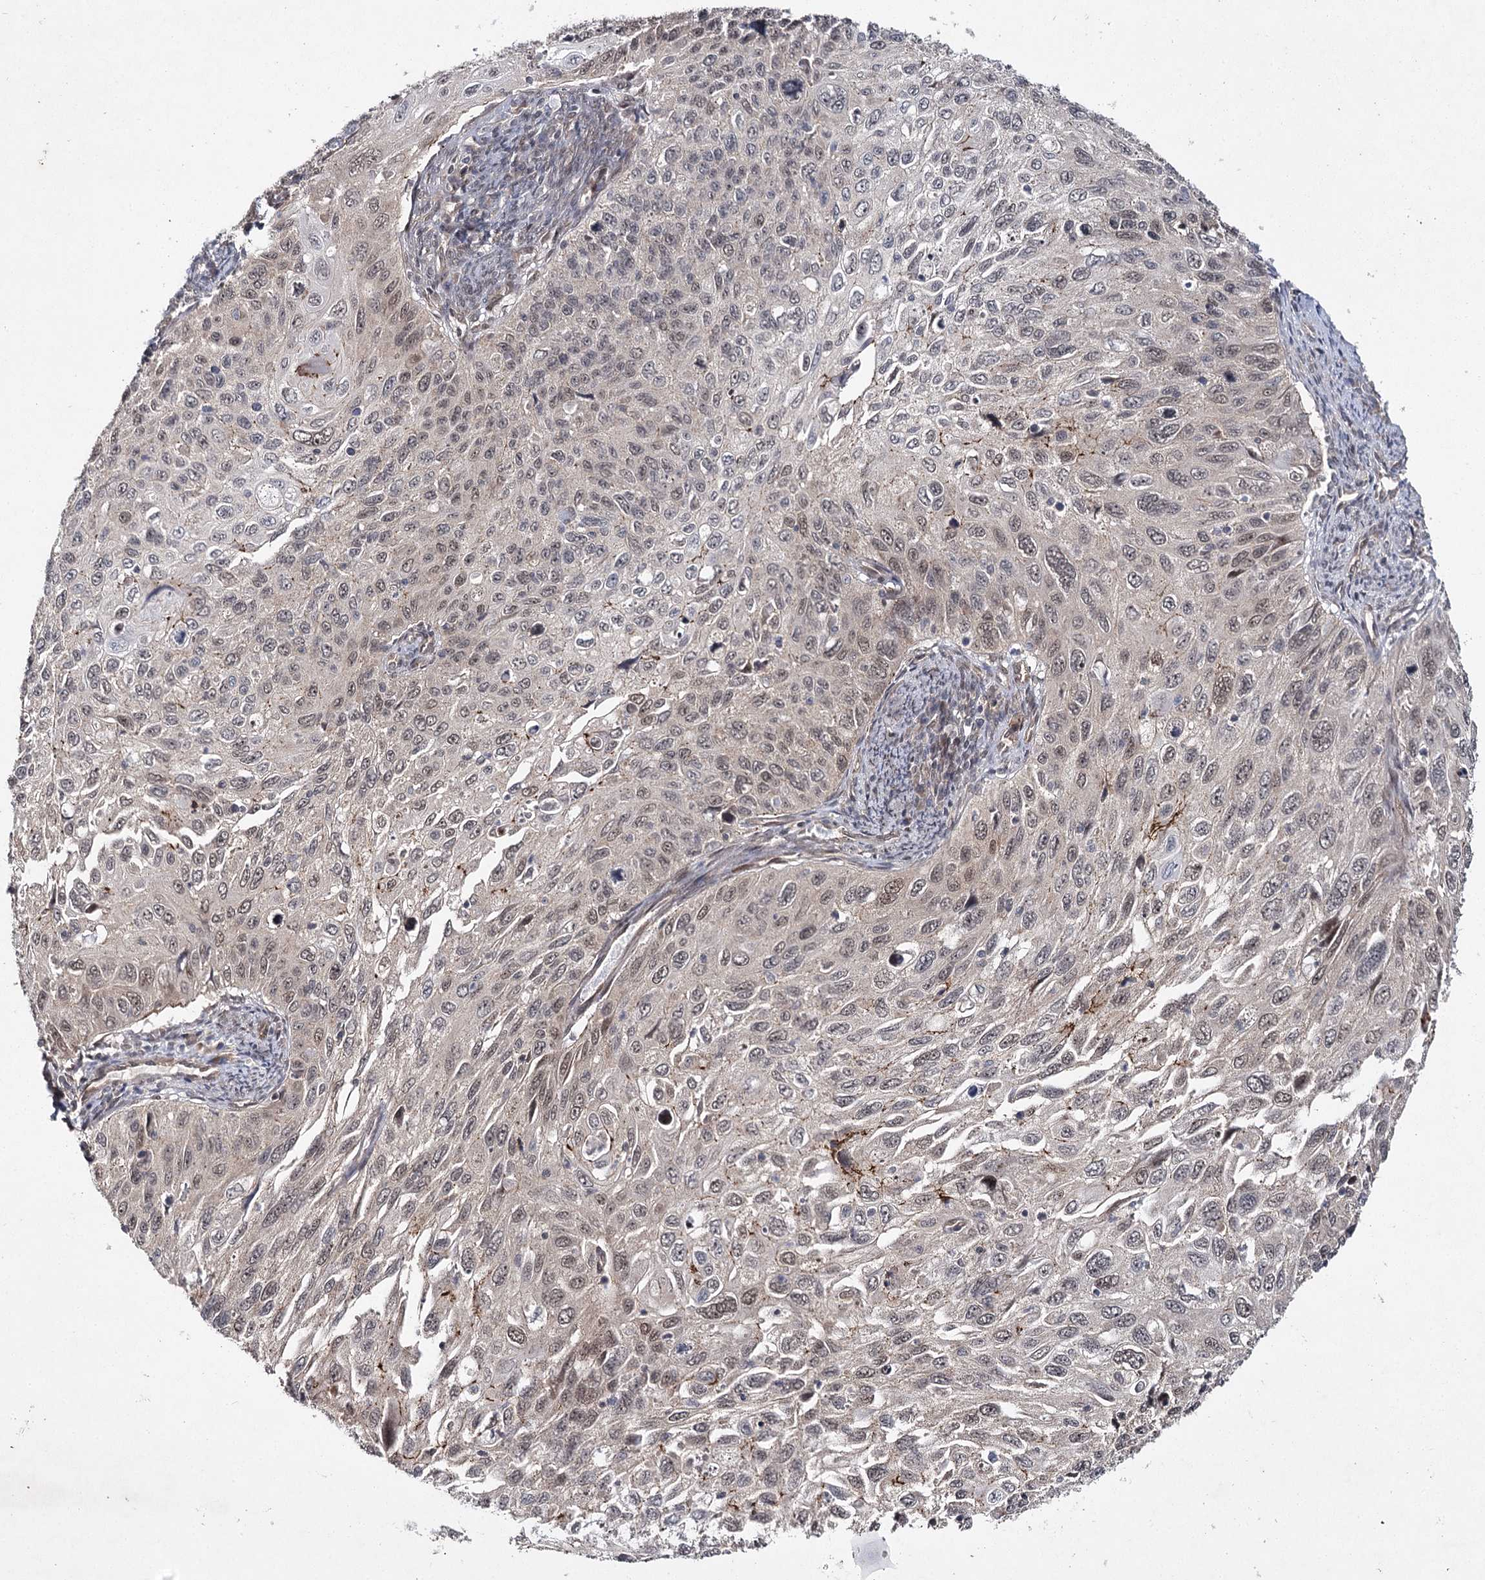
{"staining": {"intensity": "weak", "quantity": "<25%", "location": "nuclear"}, "tissue": "cervical cancer", "cell_type": "Tumor cells", "image_type": "cancer", "snomed": [{"axis": "morphology", "description": "Squamous cell carcinoma, NOS"}, {"axis": "topography", "description": "Cervix"}], "caption": "Immunohistochemical staining of human cervical squamous cell carcinoma exhibits no significant expression in tumor cells. Nuclei are stained in blue.", "gene": "DCUN1D4", "patient": {"sex": "female", "age": 70}}